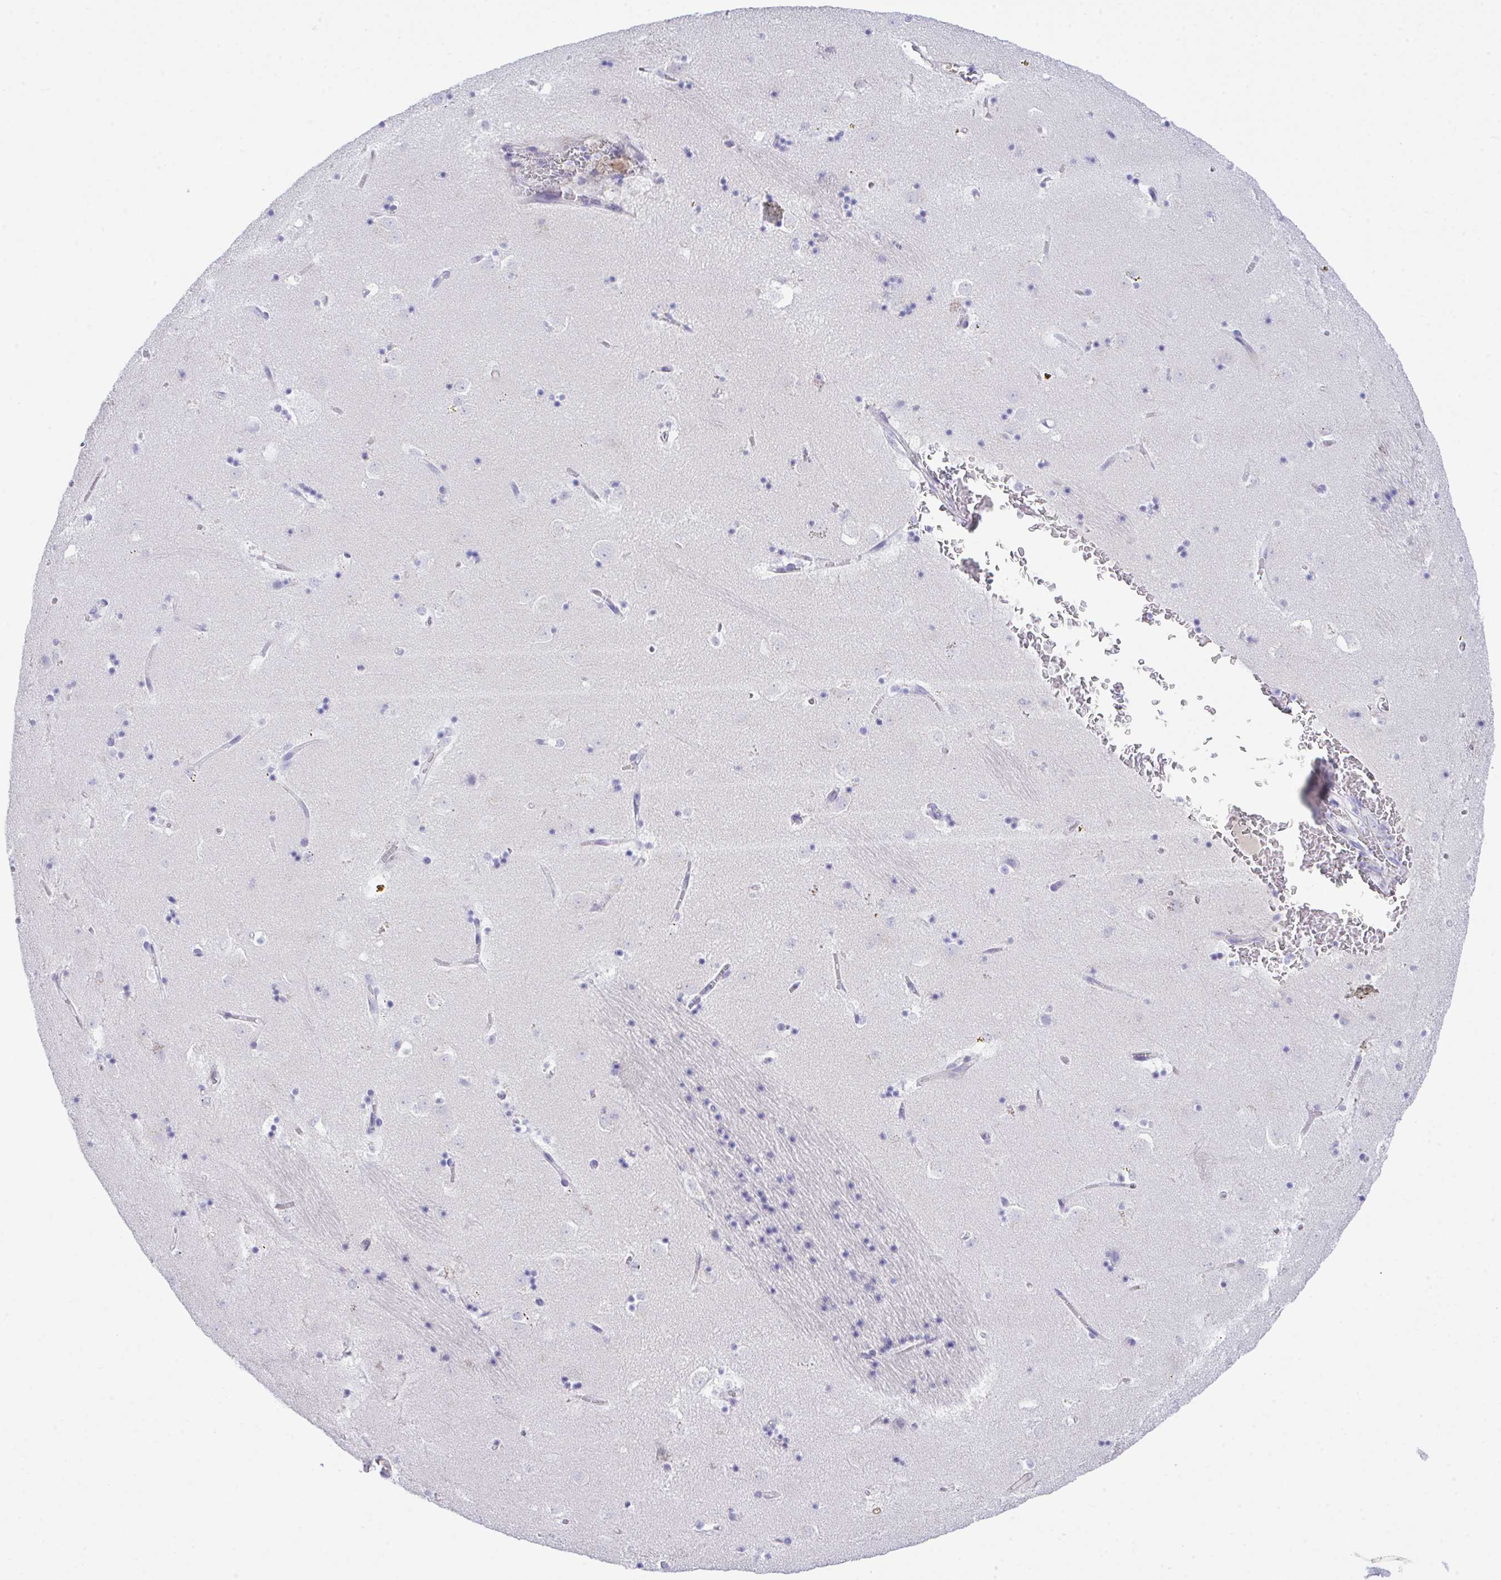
{"staining": {"intensity": "negative", "quantity": "none", "location": "none"}, "tissue": "caudate", "cell_type": "Glial cells", "image_type": "normal", "snomed": [{"axis": "morphology", "description": "Normal tissue, NOS"}, {"axis": "topography", "description": "Lateral ventricle wall"}], "caption": "Glial cells are negative for protein expression in unremarkable human caudate.", "gene": "HOXB4", "patient": {"sex": "male", "age": 58}}